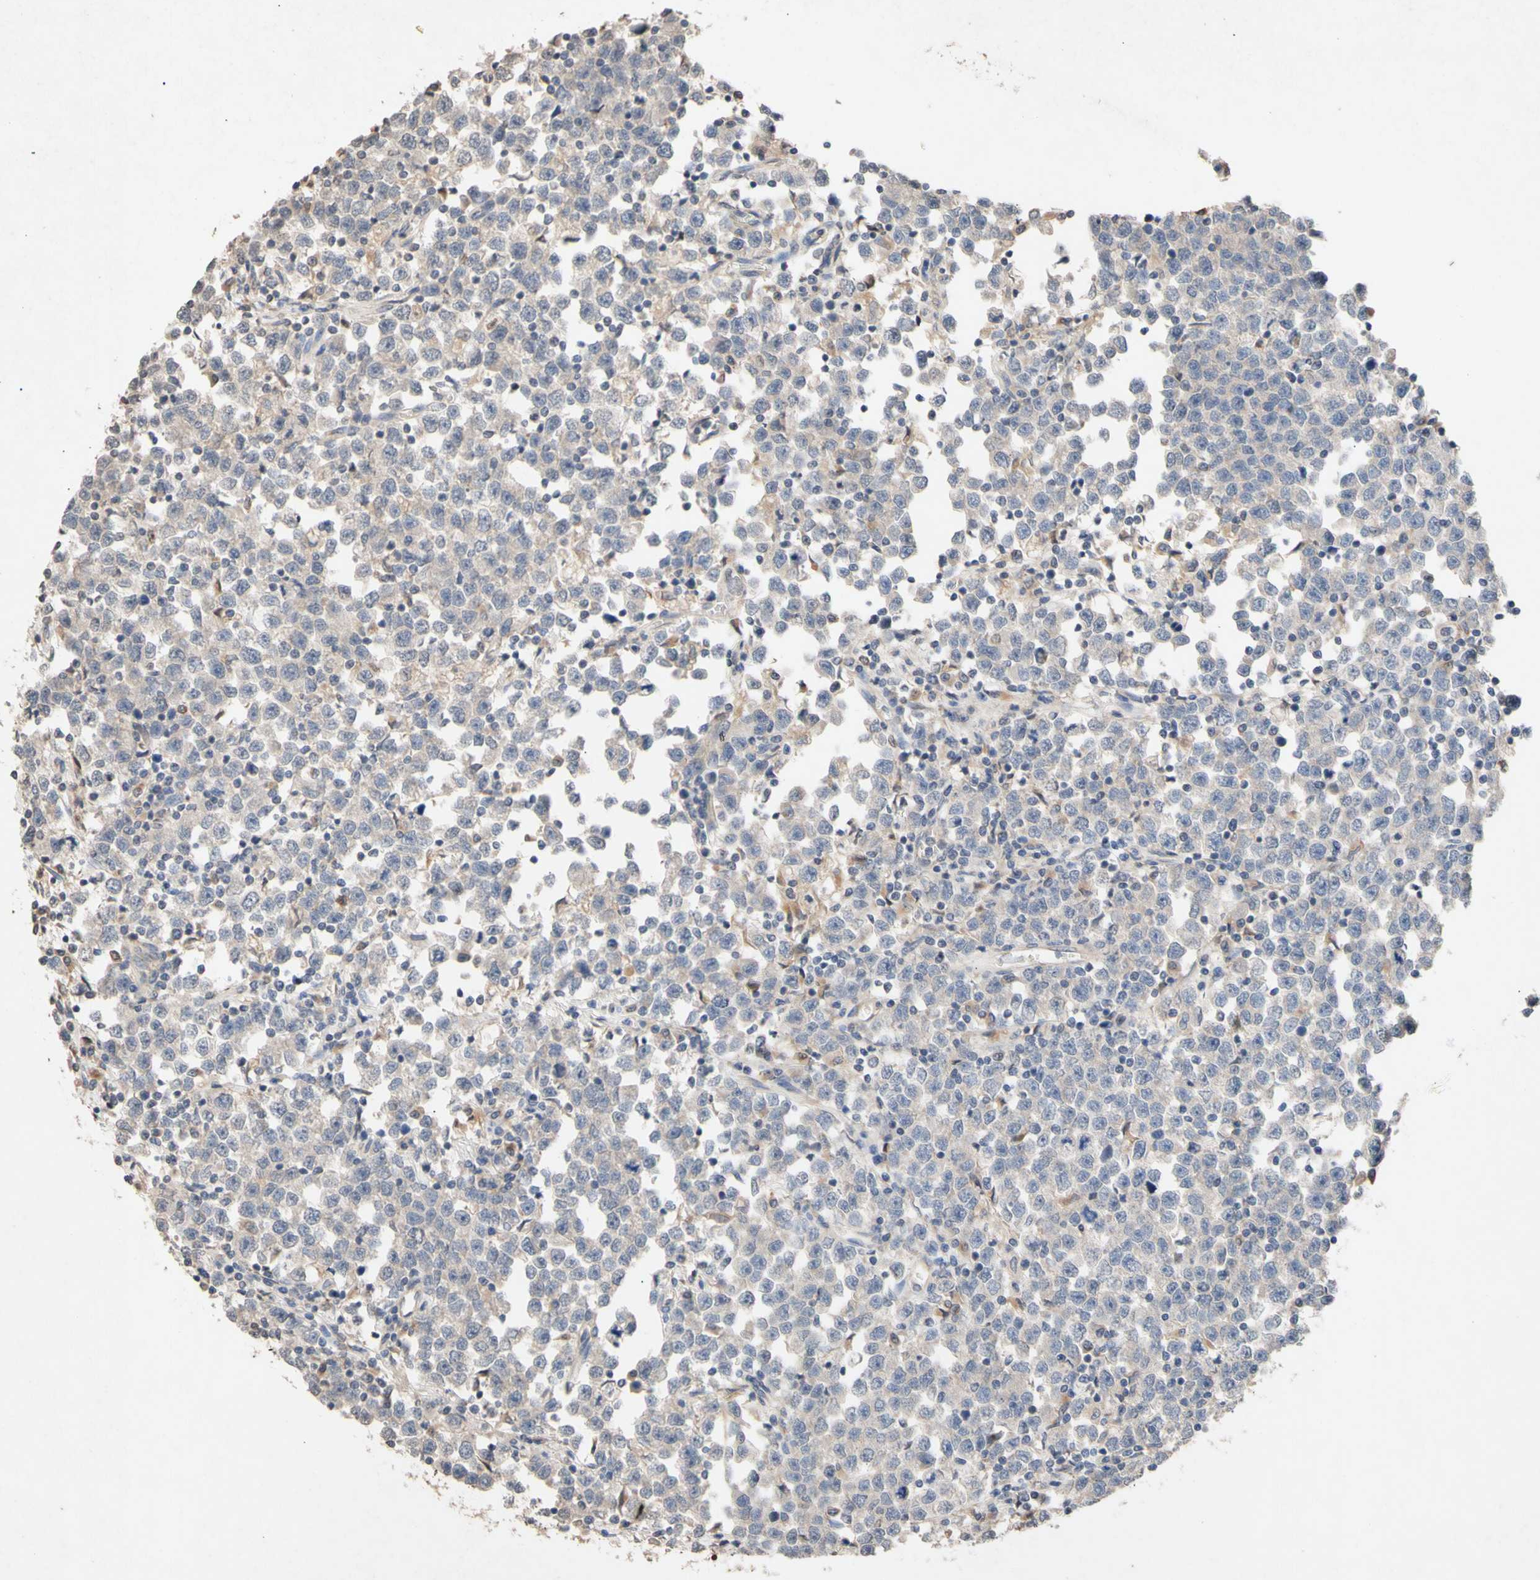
{"staining": {"intensity": "weak", "quantity": "<25%", "location": "cytoplasmic/membranous"}, "tissue": "testis cancer", "cell_type": "Tumor cells", "image_type": "cancer", "snomed": [{"axis": "morphology", "description": "Seminoma, NOS"}, {"axis": "topography", "description": "Testis"}], "caption": "Immunohistochemistry (IHC) micrograph of seminoma (testis) stained for a protein (brown), which shows no expression in tumor cells. (Immunohistochemistry (IHC), brightfield microscopy, high magnification).", "gene": "NECTIN3", "patient": {"sex": "male", "age": 43}}